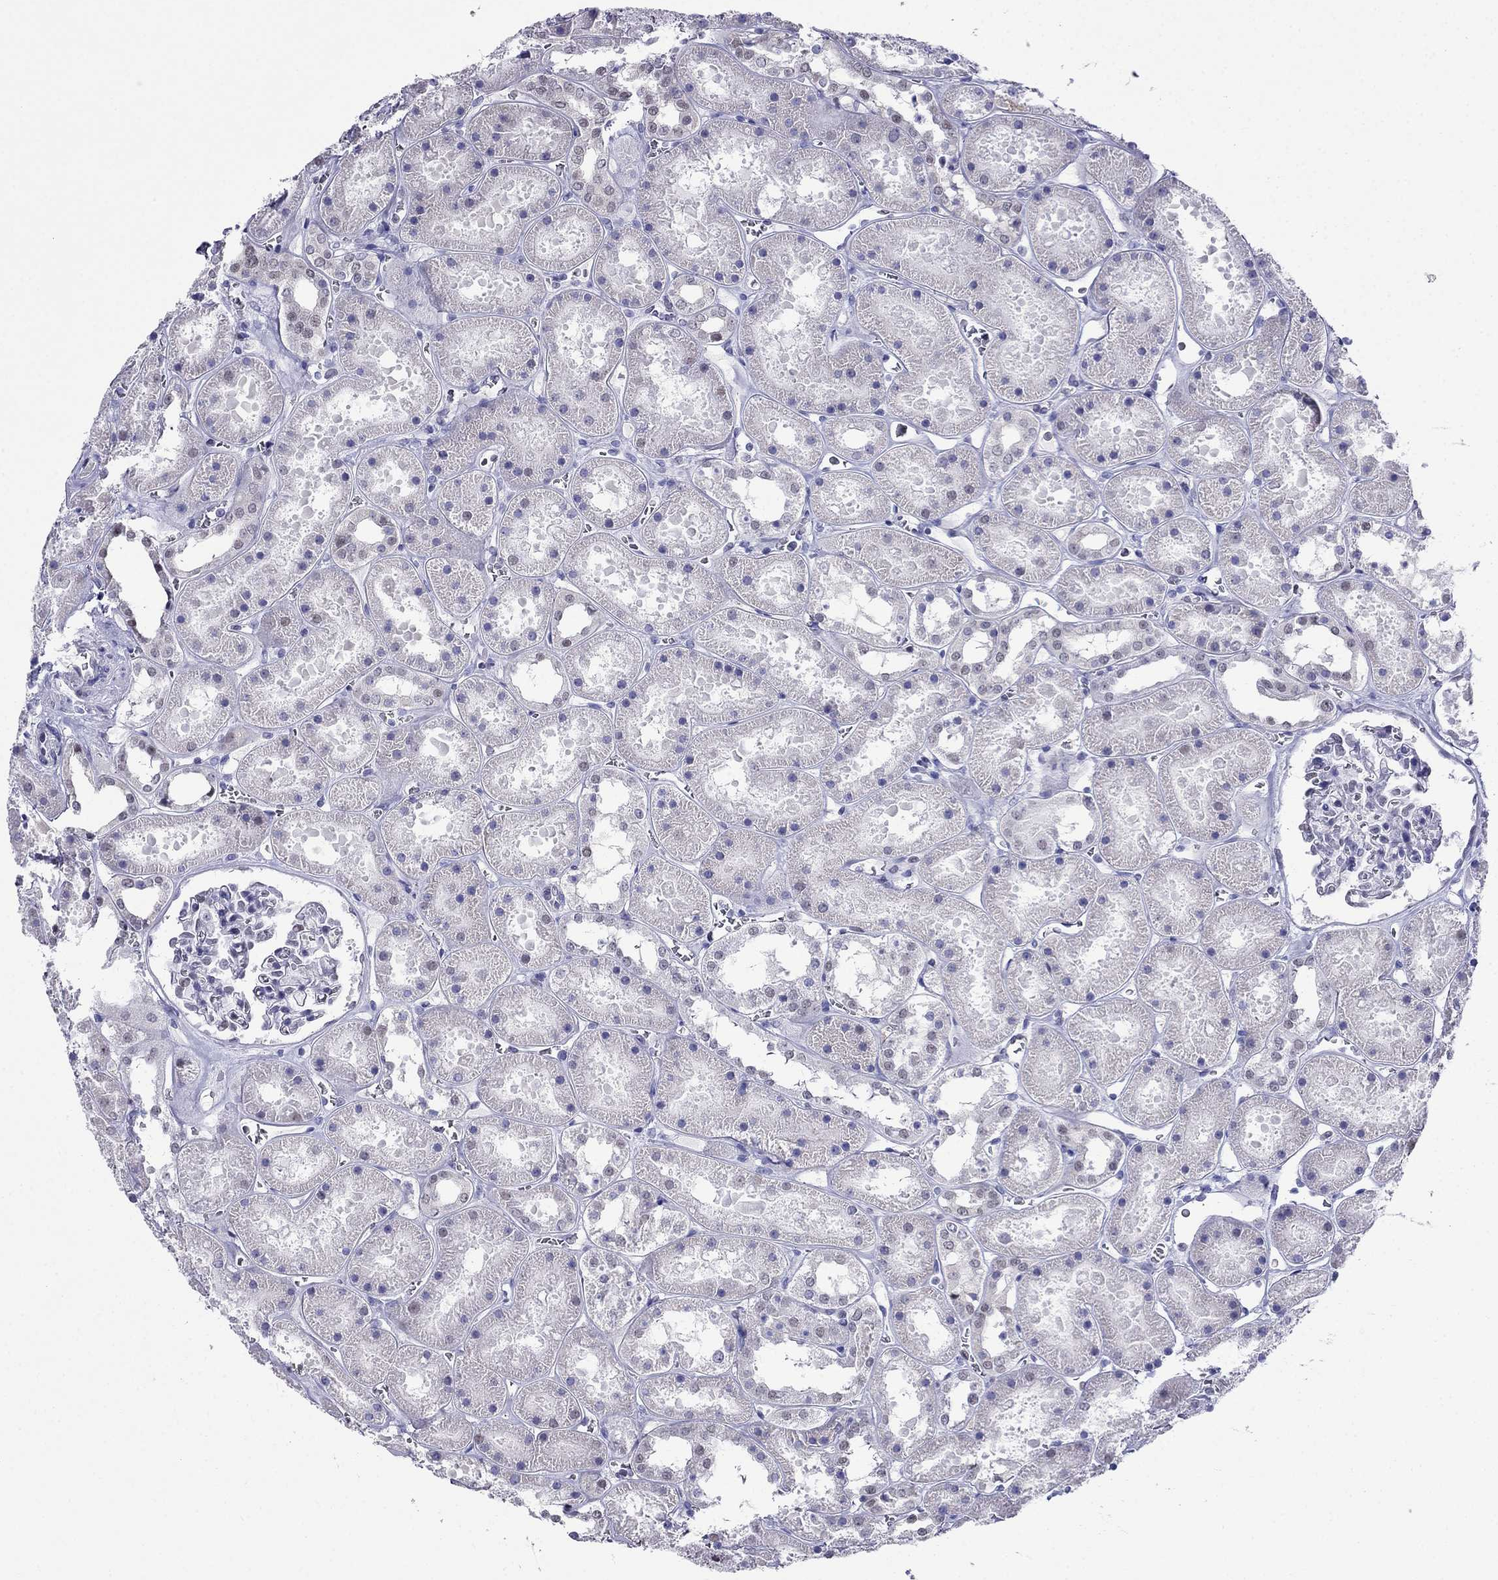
{"staining": {"intensity": "negative", "quantity": "none", "location": "none"}, "tissue": "kidney", "cell_type": "Cells in glomeruli", "image_type": "normal", "snomed": [{"axis": "morphology", "description": "Normal tissue, NOS"}, {"axis": "topography", "description": "Kidney"}], "caption": "Kidney stained for a protein using immunohistochemistry (IHC) displays no staining cells in glomeruli.", "gene": "PPM1G", "patient": {"sex": "female", "age": 41}}